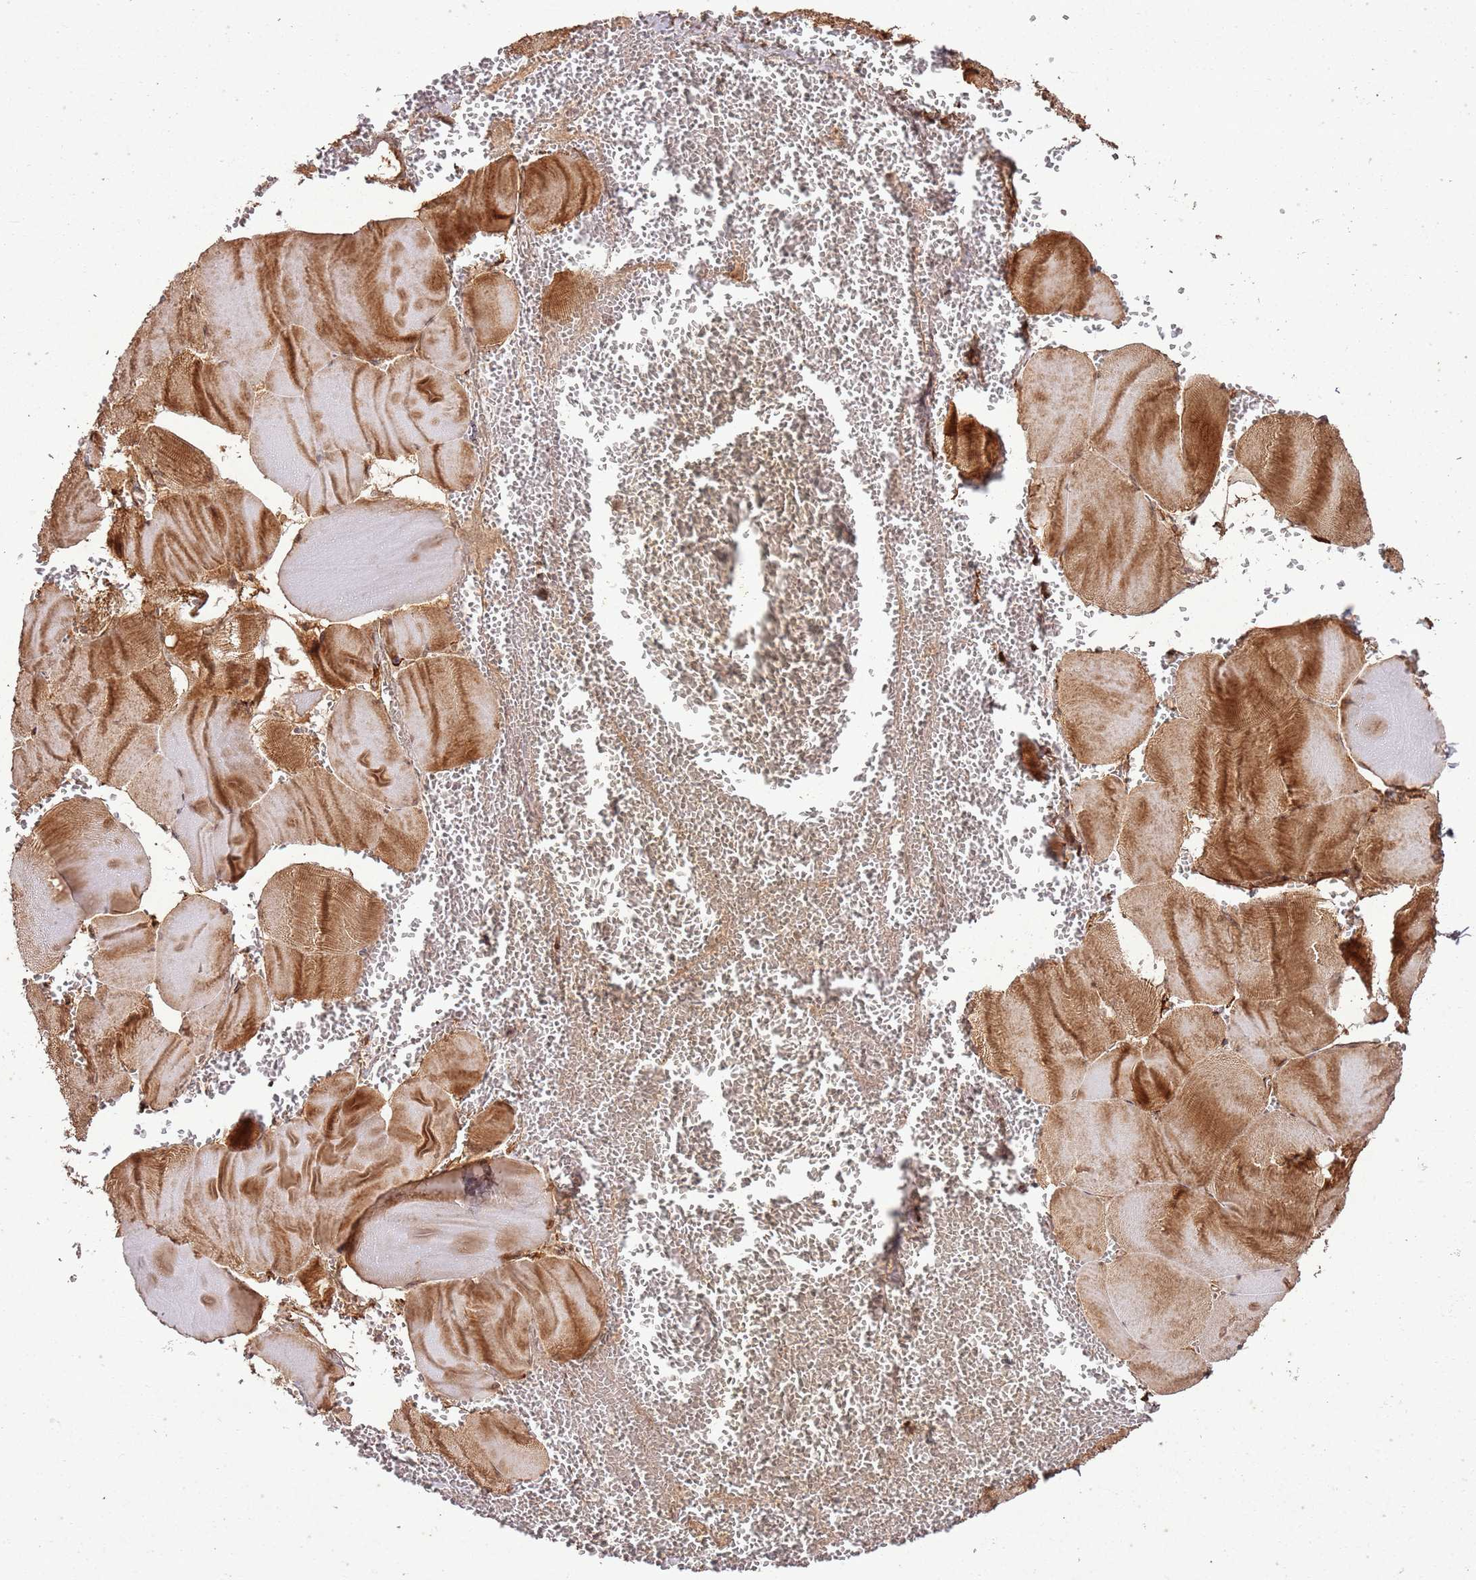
{"staining": {"intensity": "strong", "quantity": ">75%", "location": "cytoplasmic/membranous,nuclear"}, "tissue": "skeletal muscle", "cell_type": "Myocytes", "image_type": "normal", "snomed": [{"axis": "morphology", "description": "Normal tissue, NOS"}, {"axis": "morphology", "description": "Basal cell carcinoma"}, {"axis": "topography", "description": "Skeletal muscle"}], "caption": "Immunohistochemistry (IHC) of normal human skeletal muscle demonstrates high levels of strong cytoplasmic/membranous,nuclear expression in approximately >75% of myocytes. (DAB = brown stain, brightfield microscopy at high magnification).", "gene": "ZNF623", "patient": {"sex": "female", "age": 64}}